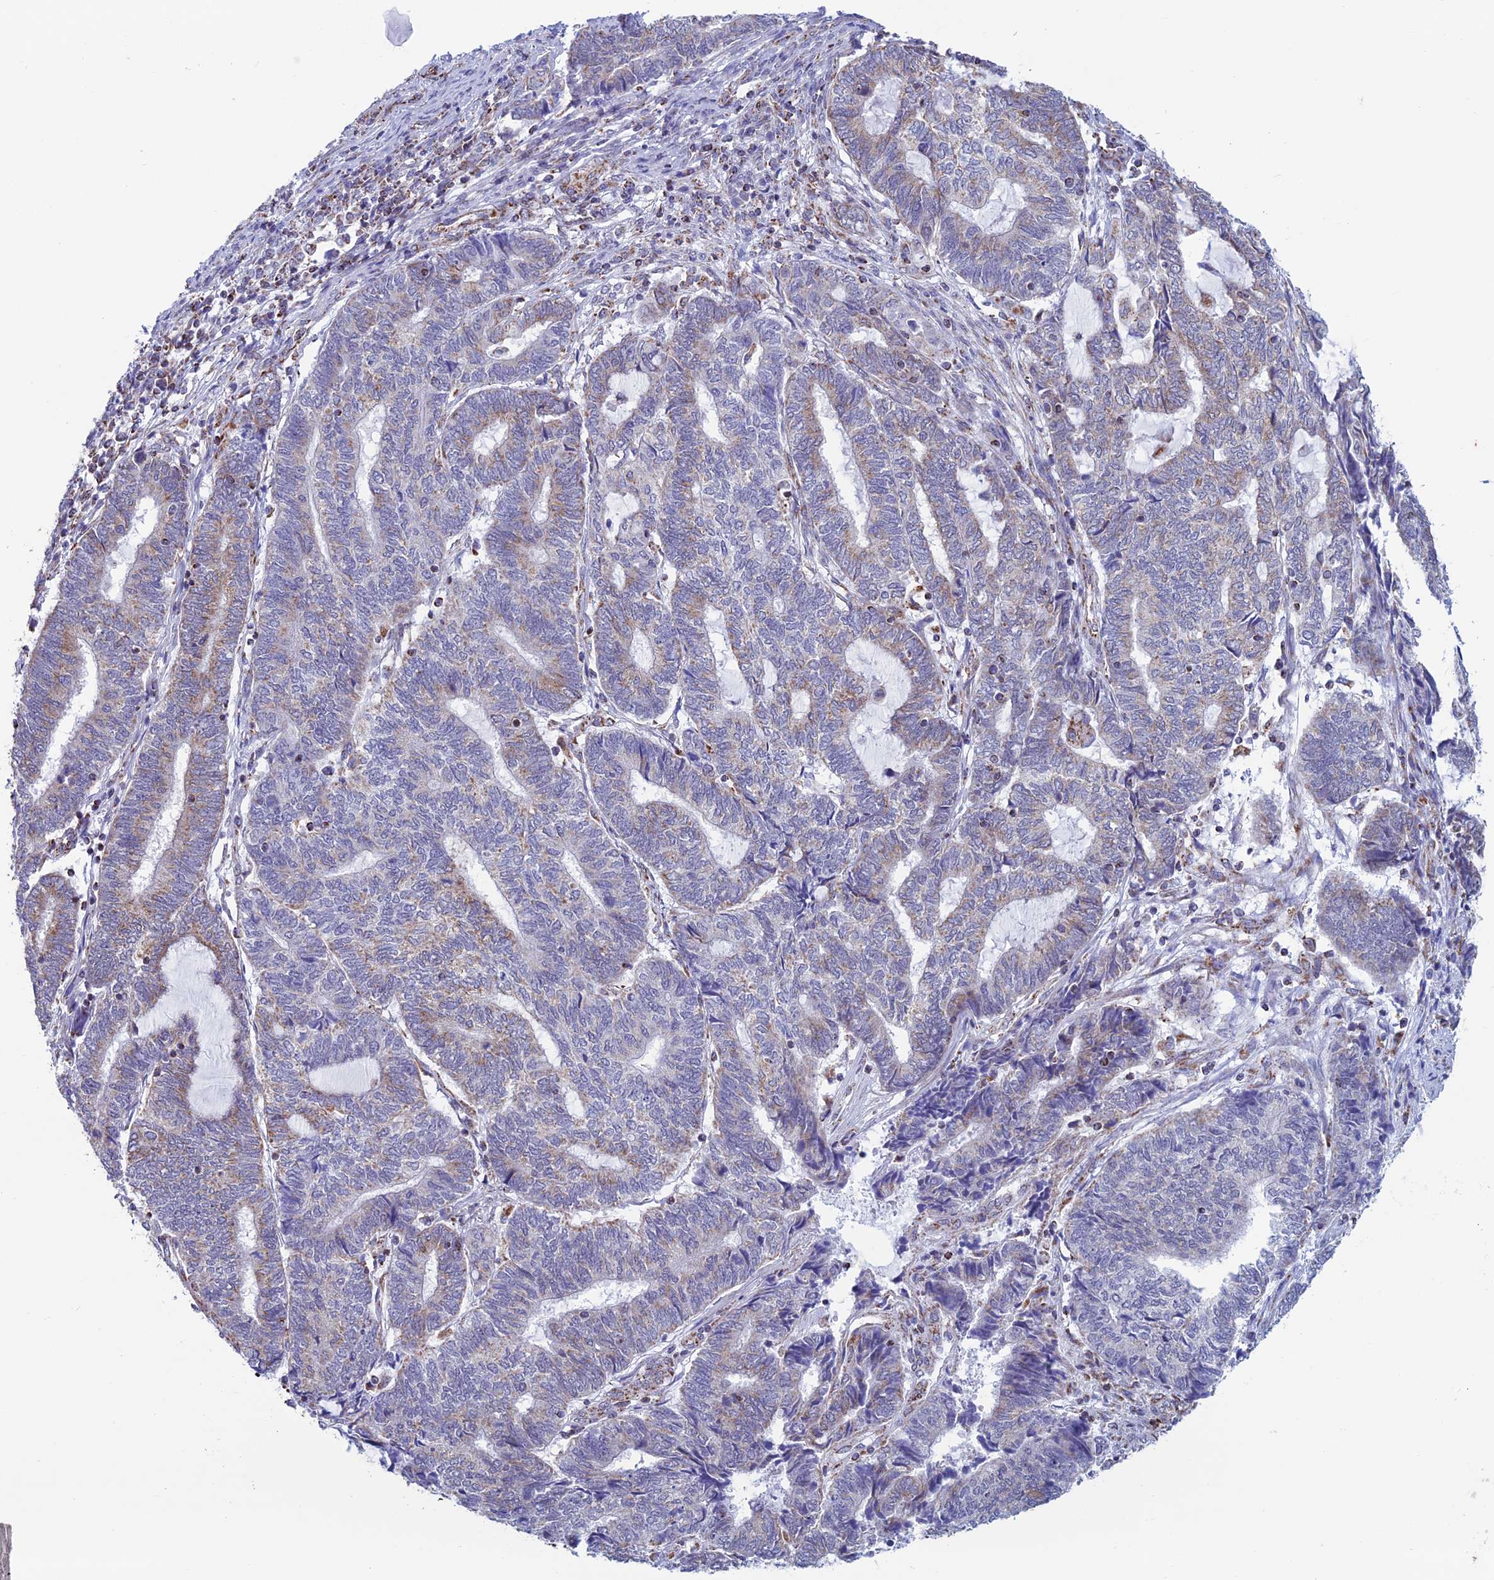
{"staining": {"intensity": "weak", "quantity": "25%-75%", "location": "cytoplasmic/membranous"}, "tissue": "endometrial cancer", "cell_type": "Tumor cells", "image_type": "cancer", "snomed": [{"axis": "morphology", "description": "Adenocarcinoma, NOS"}, {"axis": "topography", "description": "Uterus"}, {"axis": "topography", "description": "Endometrium"}], "caption": "Weak cytoplasmic/membranous protein staining is present in about 25%-75% of tumor cells in endometrial cancer (adenocarcinoma).", "gene": "ZNG1B", "patient": {"sex": "female", "age": 70}}